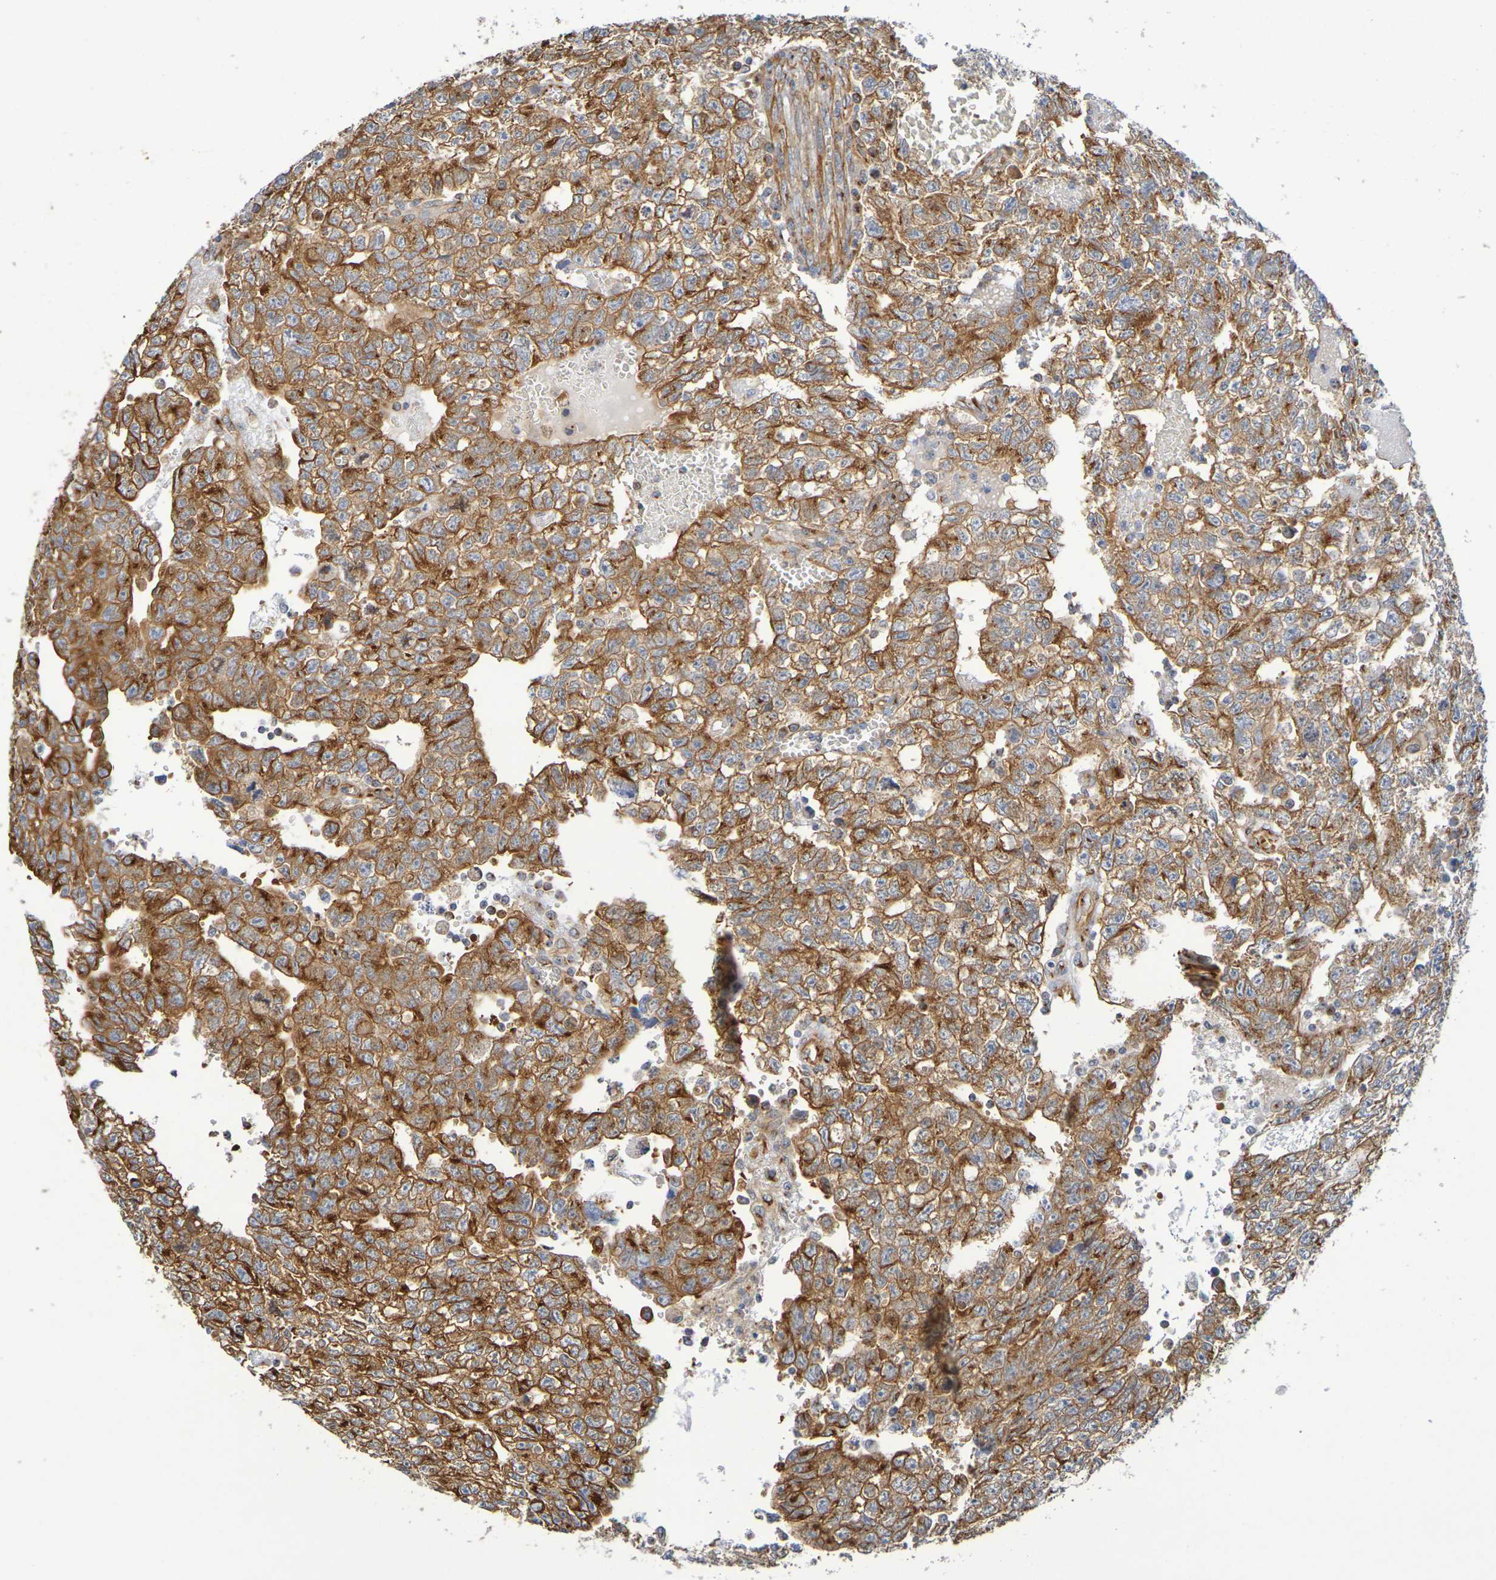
{"staining": {"intensity": "moderate", "quantity": ">75%", "location": "cytoplasmic/membranous"}, "tissue": "testis cancer", "cell_type": "Tumor cells", "image_type": "cancer", "snomed": [{"axis": "morphology", "description": "Seminoma, NOS"}, {"axis": "morphology", "description": "Carcinoma, Embryonal, NOS"}, {"axis": "topography", "description": "Testis"}], "caption": "Testis embryonal carcinoma stained with a protein marker shows moderate staining in tumor cells.", "gene": "DCP2", "patient": {"sex": "male", "age": 38}}